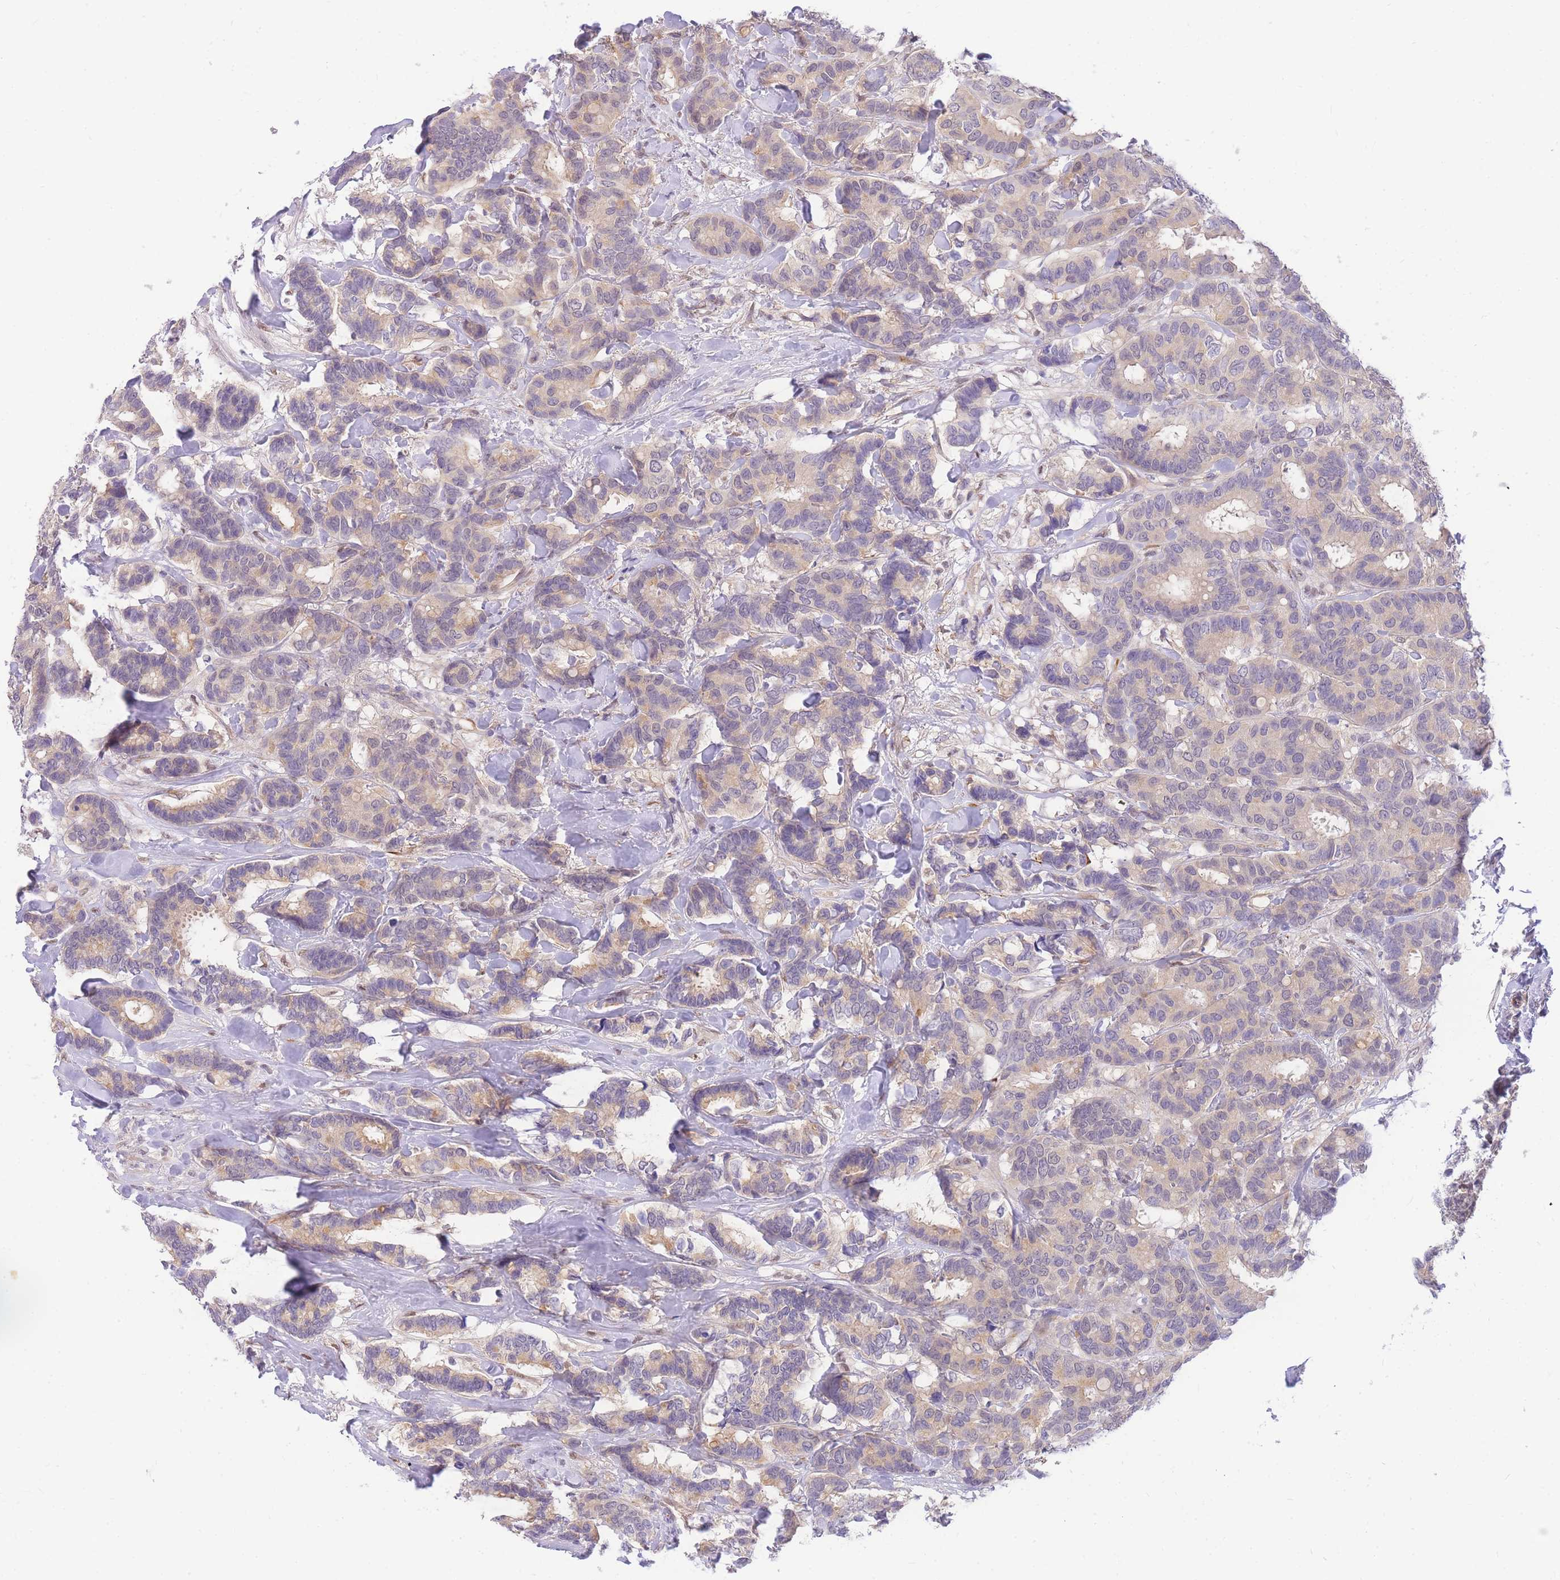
{"staining": {"intensity": "weak", "quantity": "25%-75%", "location": "cytoplasmic/membranous"}, "tissue": "breast cancer", "cell_type": "Tumor cells", "image_type": "cancer", "snomed": [{"axis": "morphology", "description": "Normal tissue, NOS"}, {"axis": "morphology", "description": "Duct carcinoma"}, {"axis": "topography", "description": "Breast"}], "caption": "Weak cytoplasmic/membranous positivity for a protein is appreciated in approximately 25%-75% of tumor cells of intraductal carcinoma (breast) using IHC.", "gene": "S100PBP", "patient": {"sex": "female", "age": 87}}